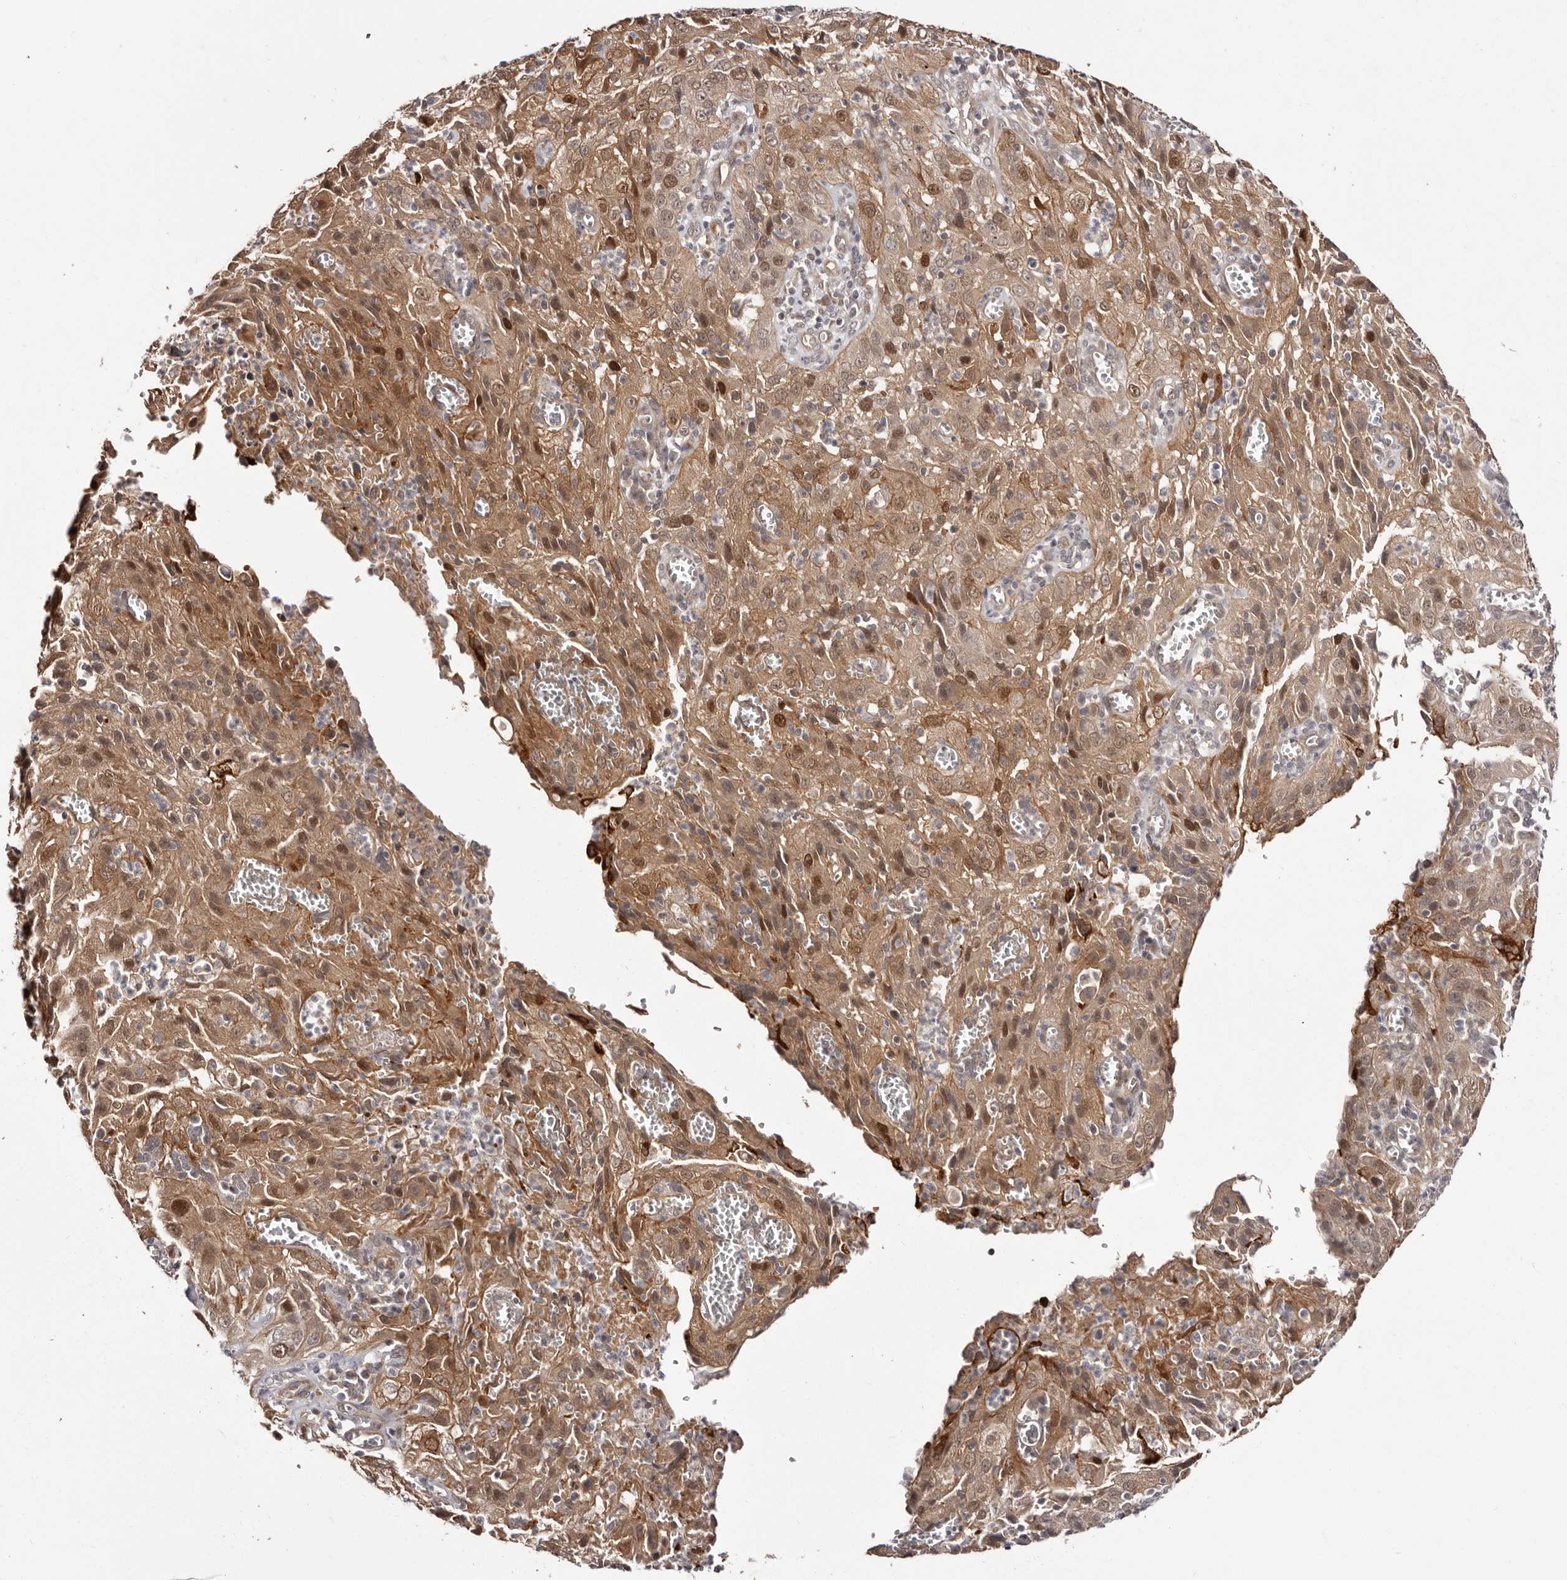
{"staining": {"intensity": "moderate", "quantity": ">75%", "location": "cytoplasmic/membranous,nuclear"}, "tissue": "cervical cancer", "cell_type": "Tumor cells", "image_type": "cancer", "snomed": [{"axis": "morphology", "description": "Squamous cell carcinoma, NOS"}, {"axis": "topography", "description": "Cervix"}], "caption": "The photomicrograph exhibits a brown stain indicating the presence of a protein in the cytoplasmic/membranous and nuclear of tumor cells in cervical cancer (squamous cell carcinoma).", "gene": "EGR3", "patient": {"sex": "female", "age": 32}}